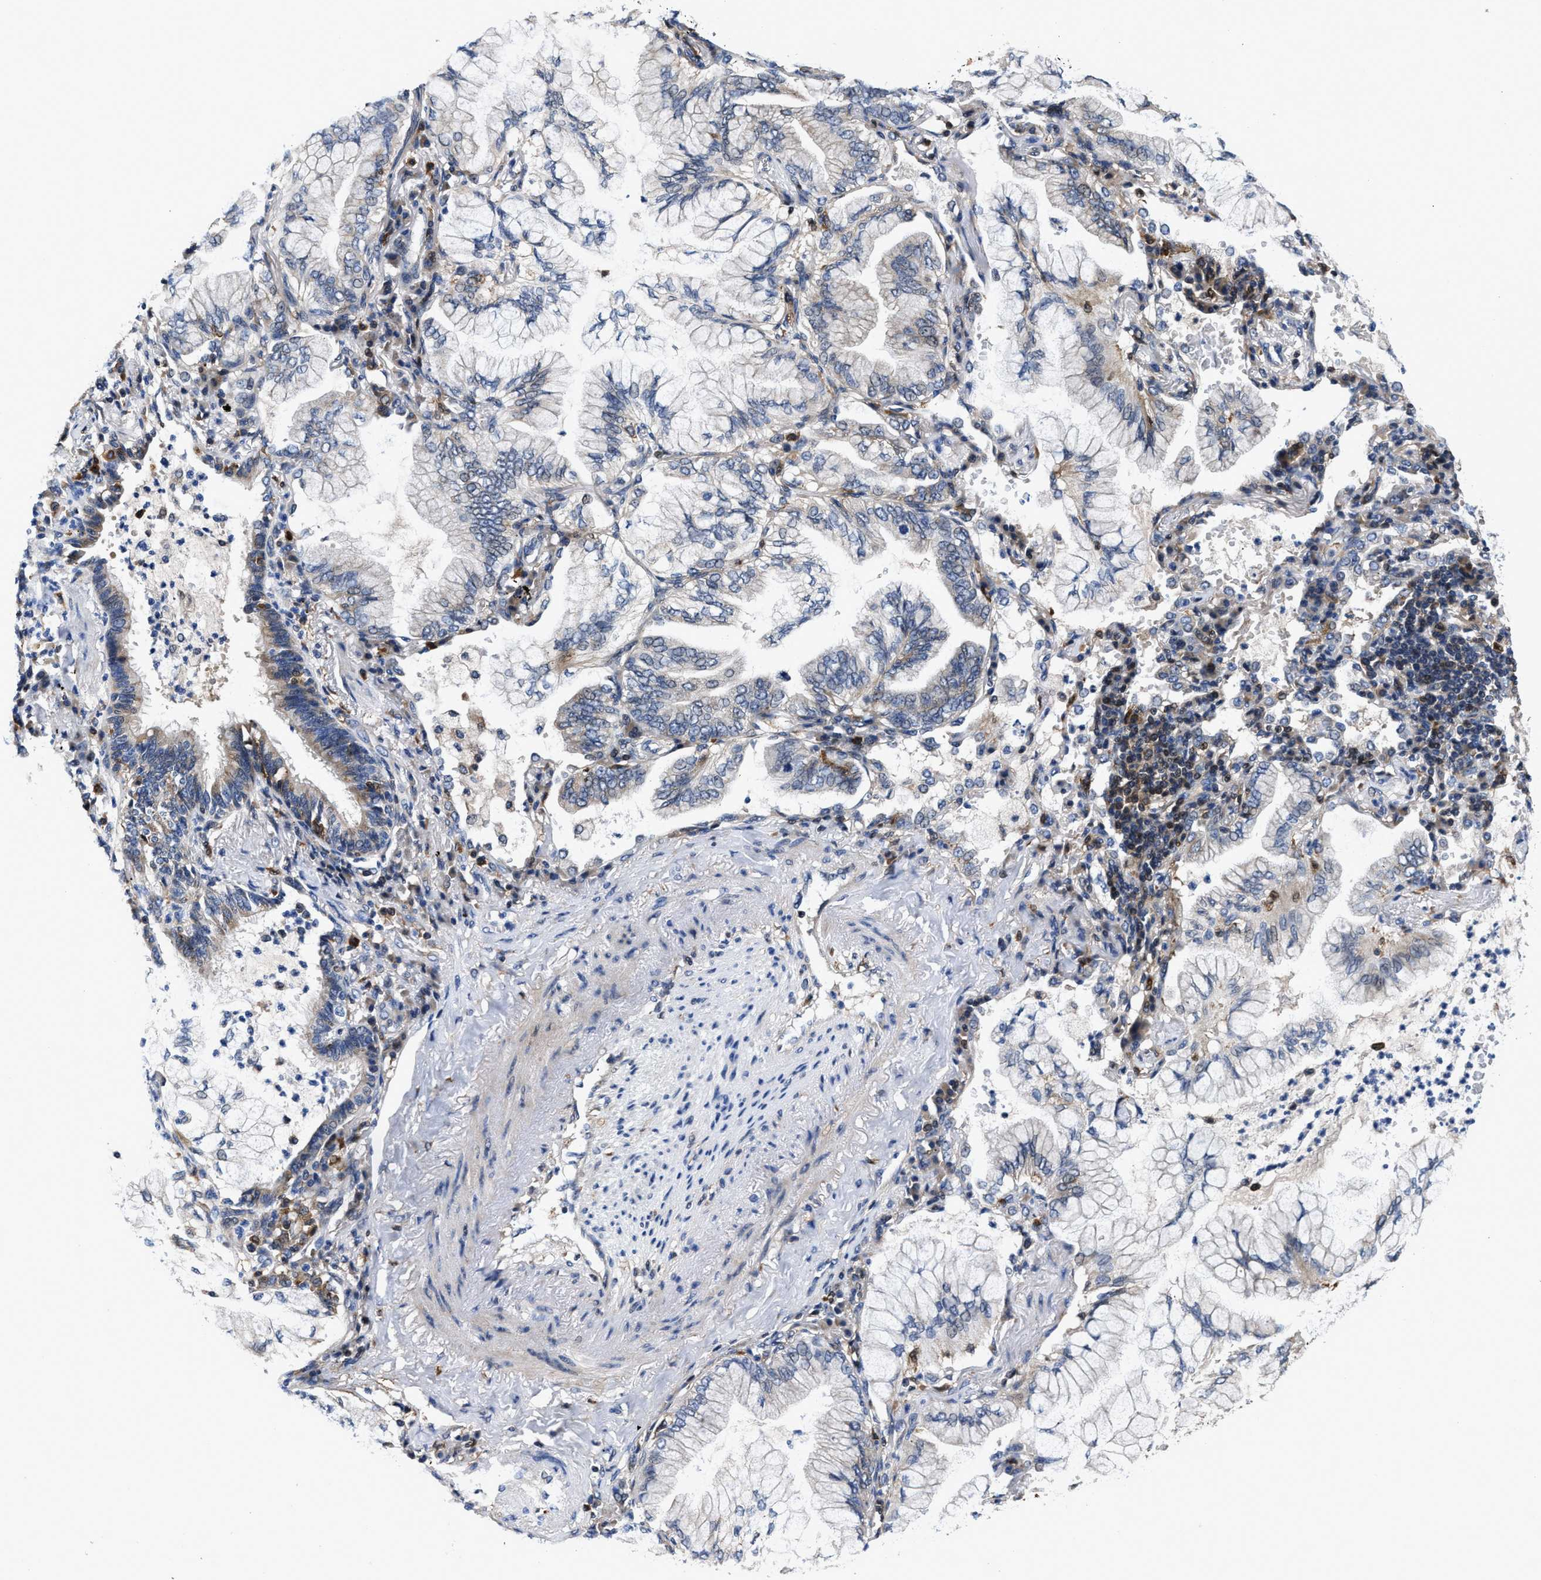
{"staining": {"intensity": "negative", "quantity": "none", "location": "none"}, "tissue": "lung cancer", "cell_type": "Tumor cells", "image_type": "cancer", "snomed": [{"axis": "morphology", "description": "Adenocarcinoma, NOS"}, {"axis": "topography", "description": "Lung"}], "caption": "Immunohistochemistry (IHC) histopathology image of neoplastic tissue: human lung cancer (adenocarcinoma) stained with DAB displays no significant protein positivity in tumor cells.", "gene": "RGS10", "patient": {"sex": "female", "age": 70}}